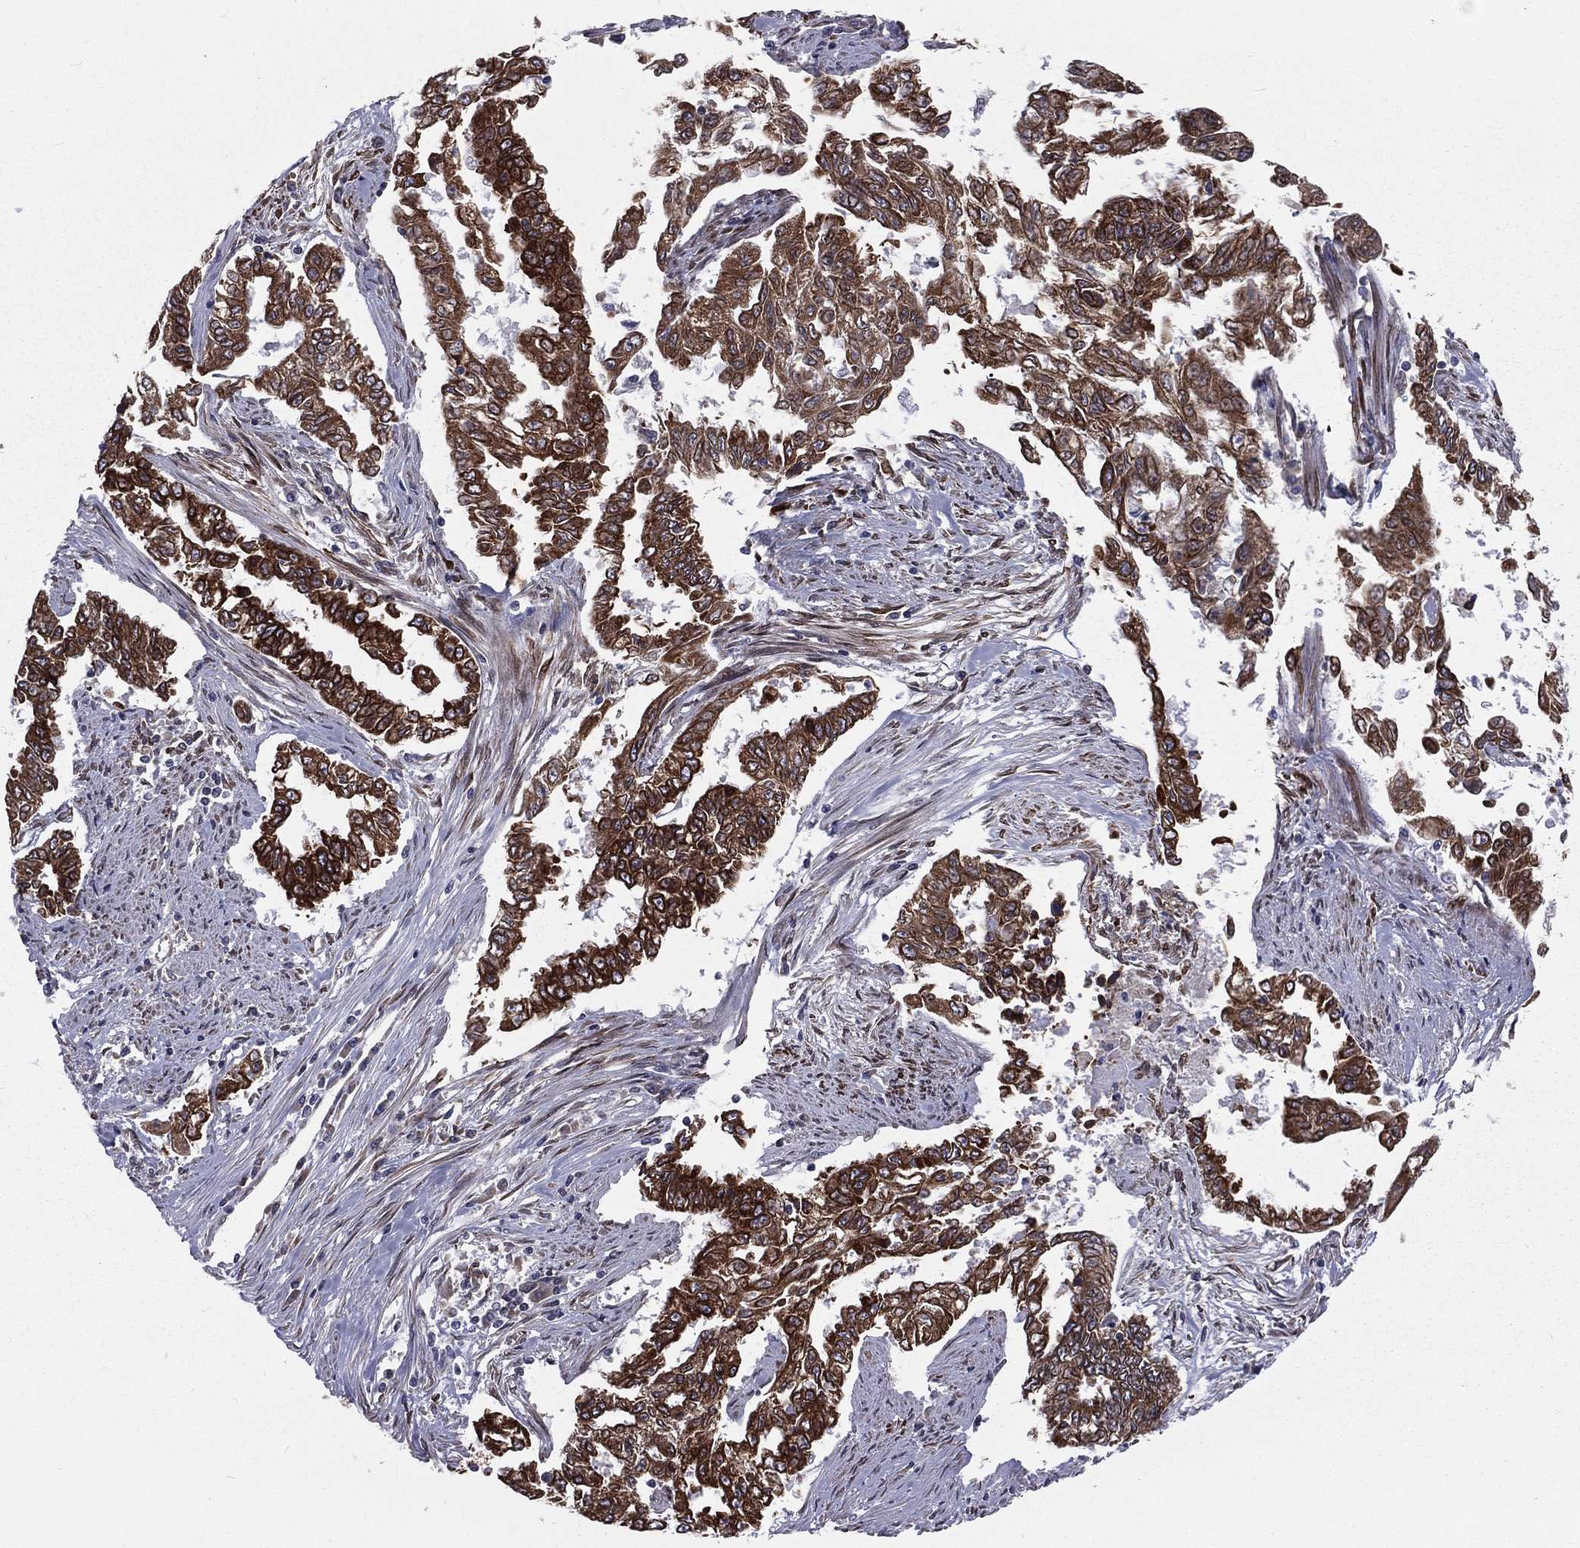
{"staining": {"intensity": "strong", "quantity": ">75%", "location": "cytoplasmic/membranous"}, "tissue": "endometrial cancer", "cell_type": "Tumor cells", "image_type": "cancer", "snomed": [{"axis": "morphology", "description": "Adenocarcinoma, NOS"}, {"axis": "topography", "description": "Uterus"}], "caption": "DAB (3,3'-diaminobenzidine) immunohistochemical staining of endometrial cancer (adenocarcinoma) displays strong cytoplasmic/membranous protein positivity in approximately >75% of tumor cells. The staining was performed using DAB (3,3'-diaminobenzidine) to visualize the protein expression in brown, while the nuclei were stained in blue with hematoxylin (Magnification: 20x).", "gene": "PGRMC1", "patient": {"sex": "female", "age": 59}}